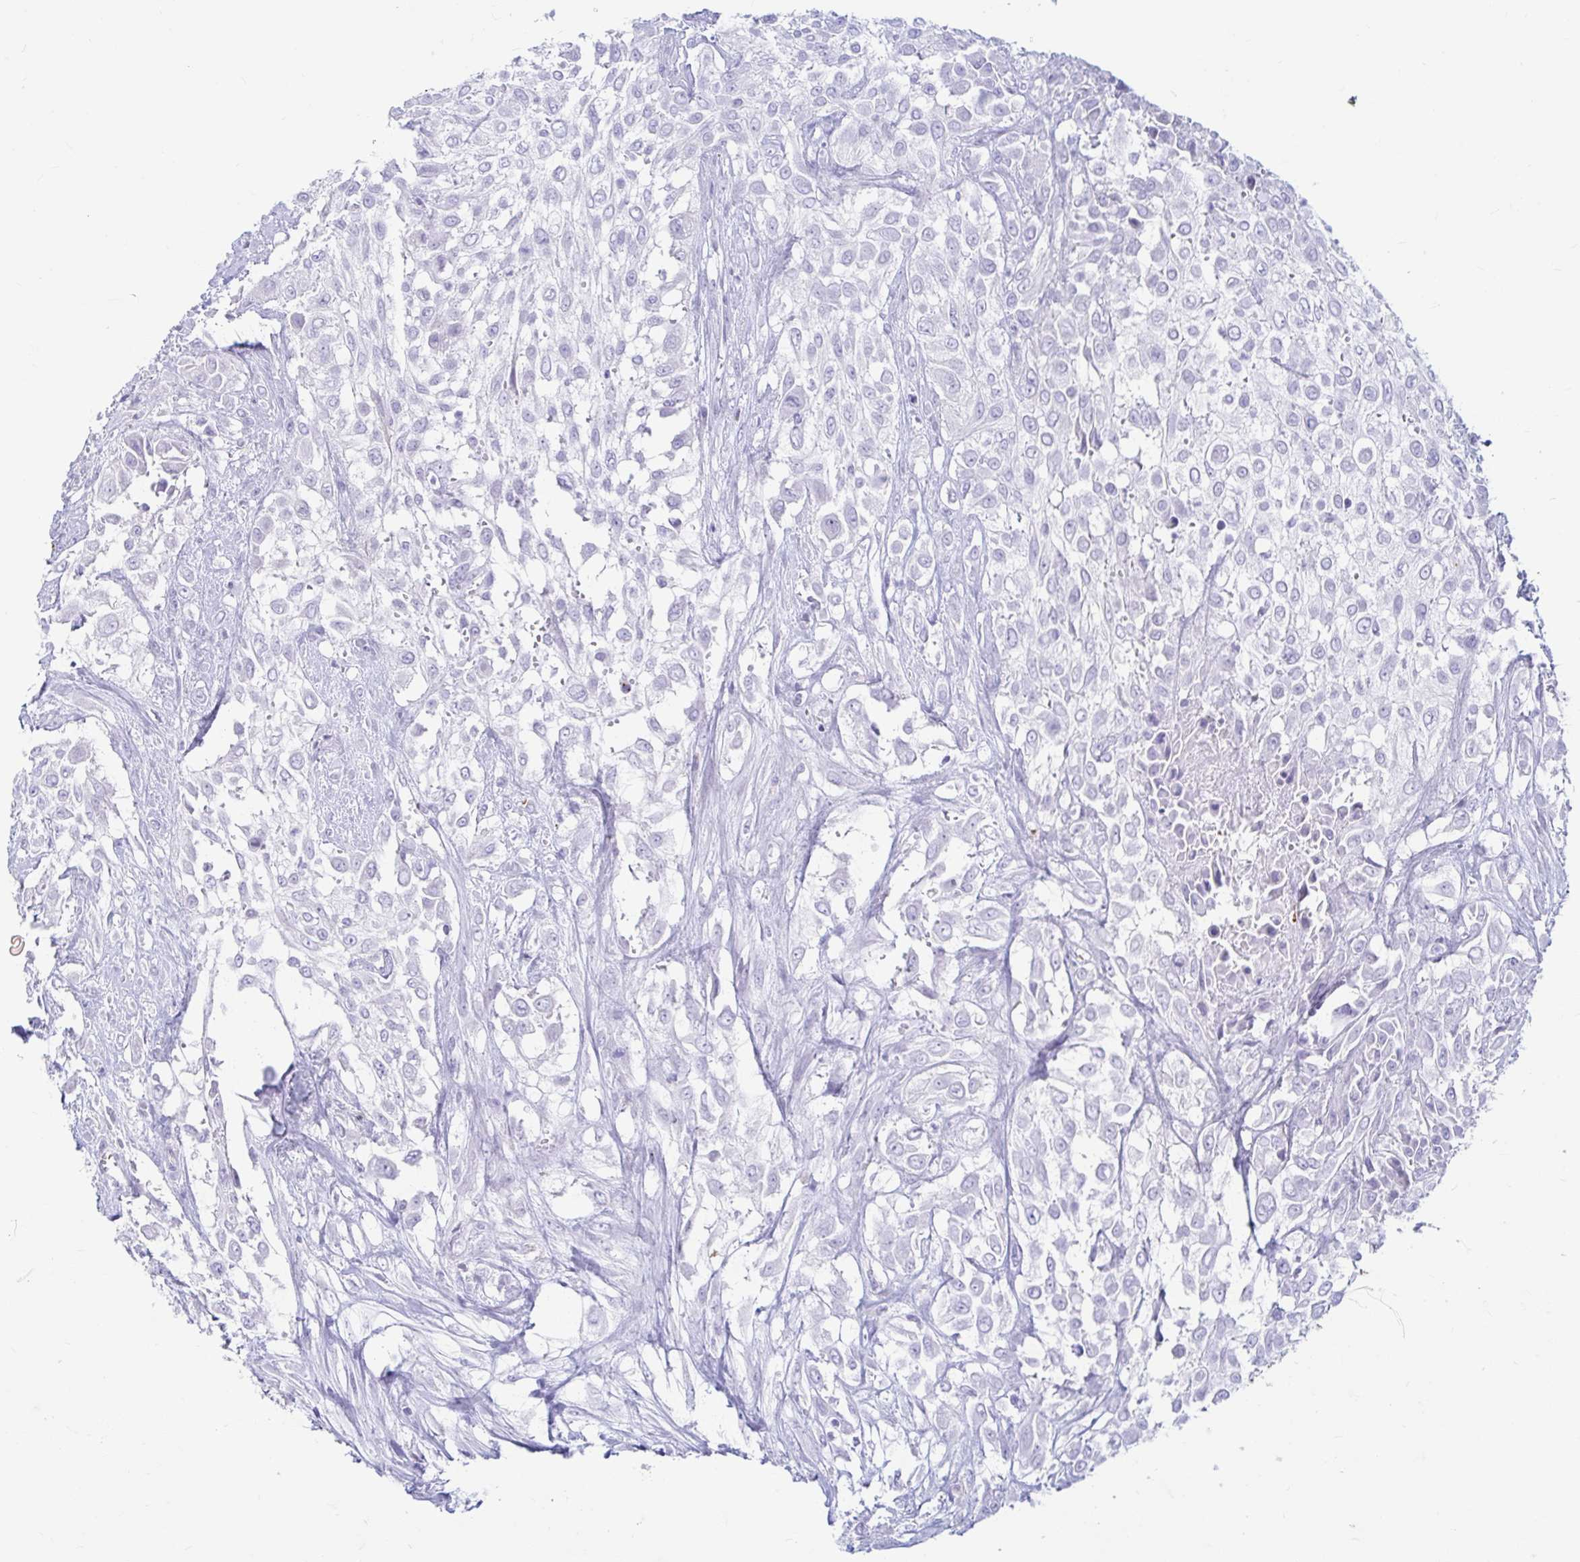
{"staining": {"intensity": "negative", "quantity": "none", "location": "none"}, "tissue": "urothelial cancer", "cell_type": "Tumor cells", "image_type": "cancer", "snomed": [{"axis": "morphology", "description": "Urothelial carcinoma, High grade"}, {"axis": "topography", "description": "Urinary bladder"}], "caption": "Protein analysis of urothelial cancer reveals no significant expression in tumor cells.", "gene": "ERICH6", "patient": {"sex": "male", "age": 57}}